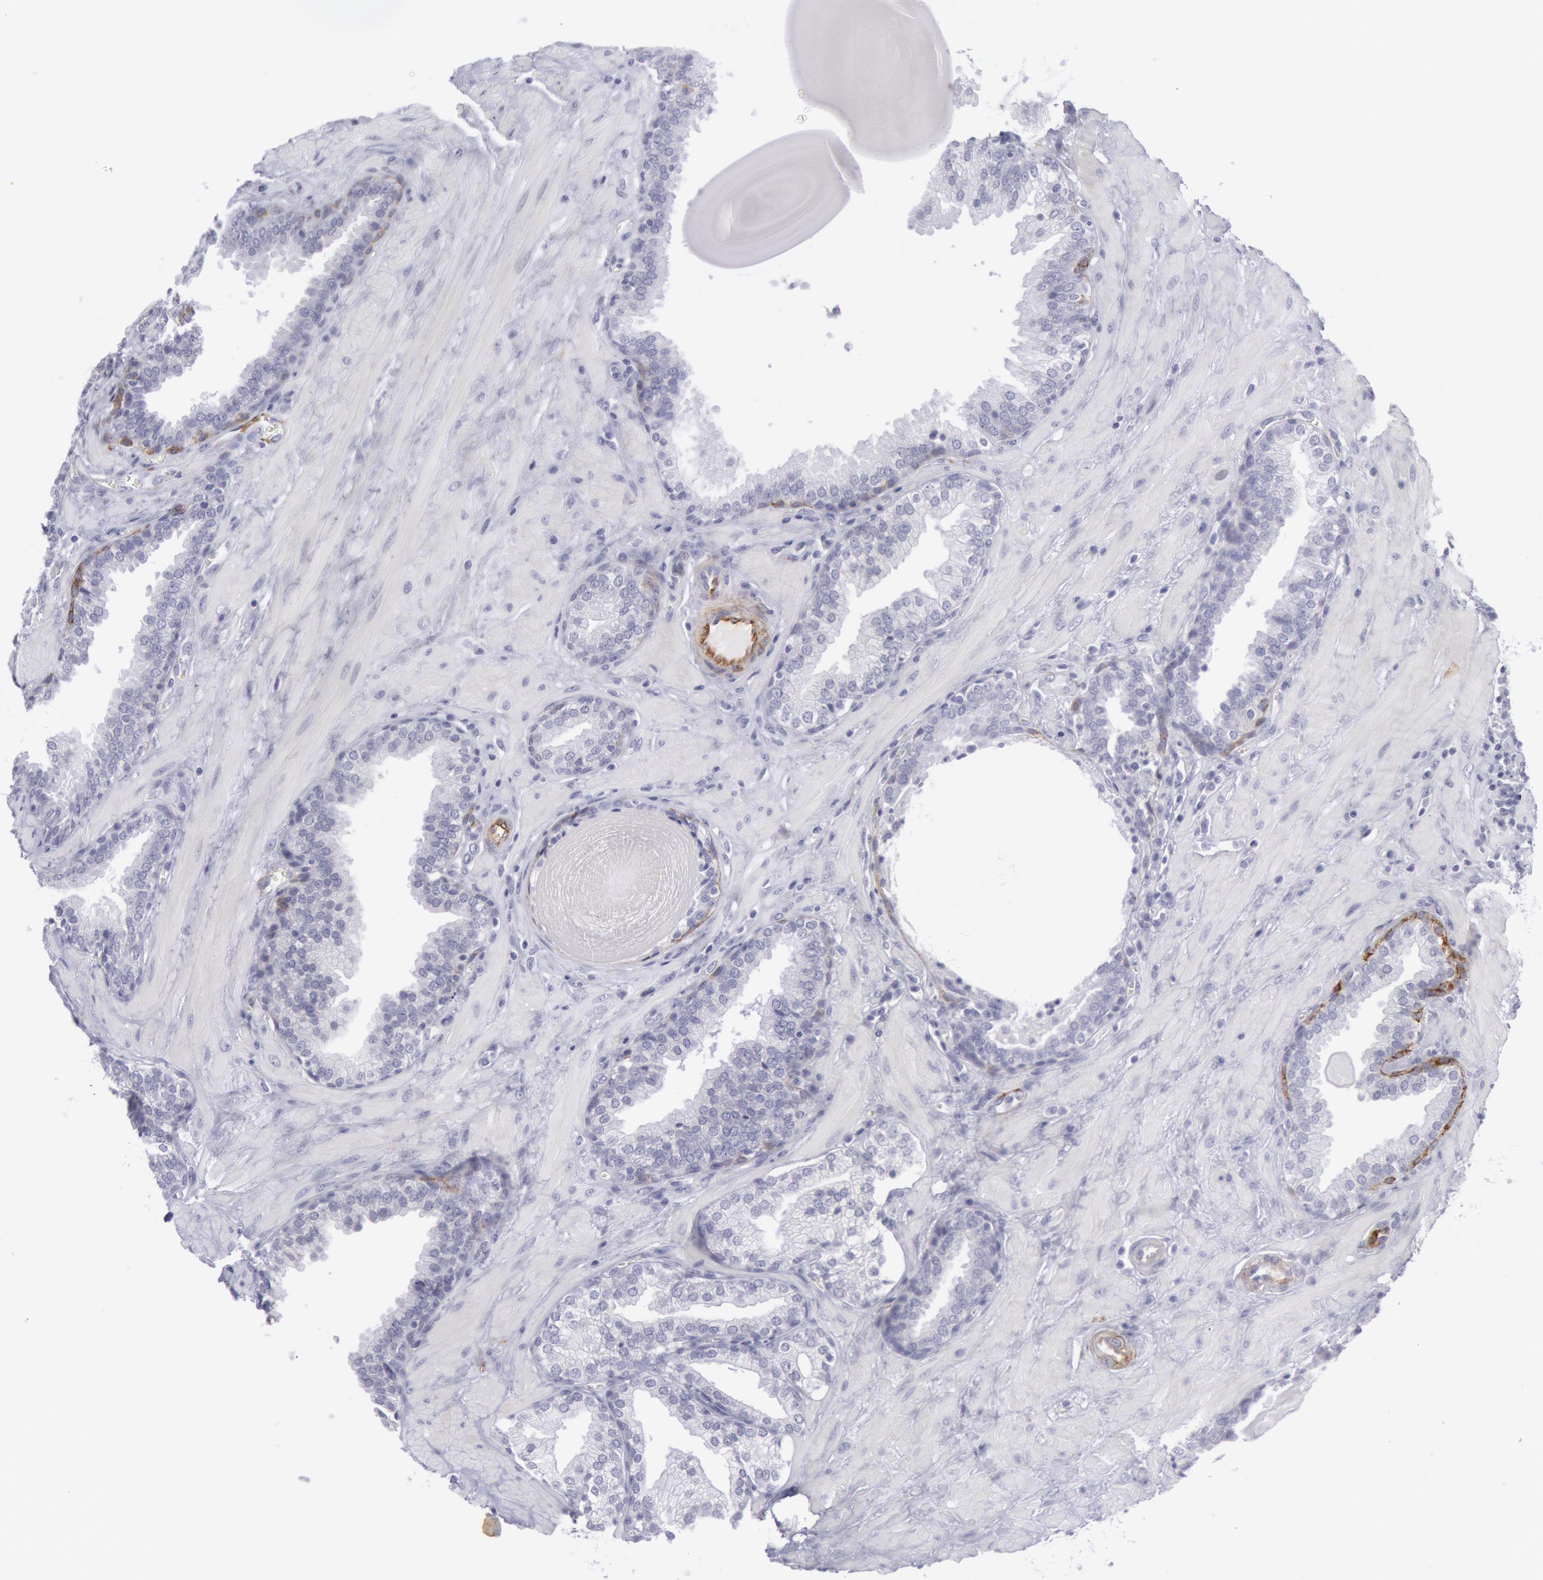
{"staining": {"intensity": "negative", "quantity": "none", "location": "none"}, "tissue": "prostate", "cell_type": "Glandular cells", "image_type": "normal", "snomed": [{"axis": "morphology", "description": "Normal tissue, NOS"}, {"axis": "topography", "description": "Prostate"}], "caption": "The photomicrograph shows no staining of glandular cells in benign prostate. (Brightfield microscopy of DAB (3,3'-diaminobenzidine) IHC at high magnification).", "gene": "CDH13", "patient": {"sex": "male", "age": 51}}